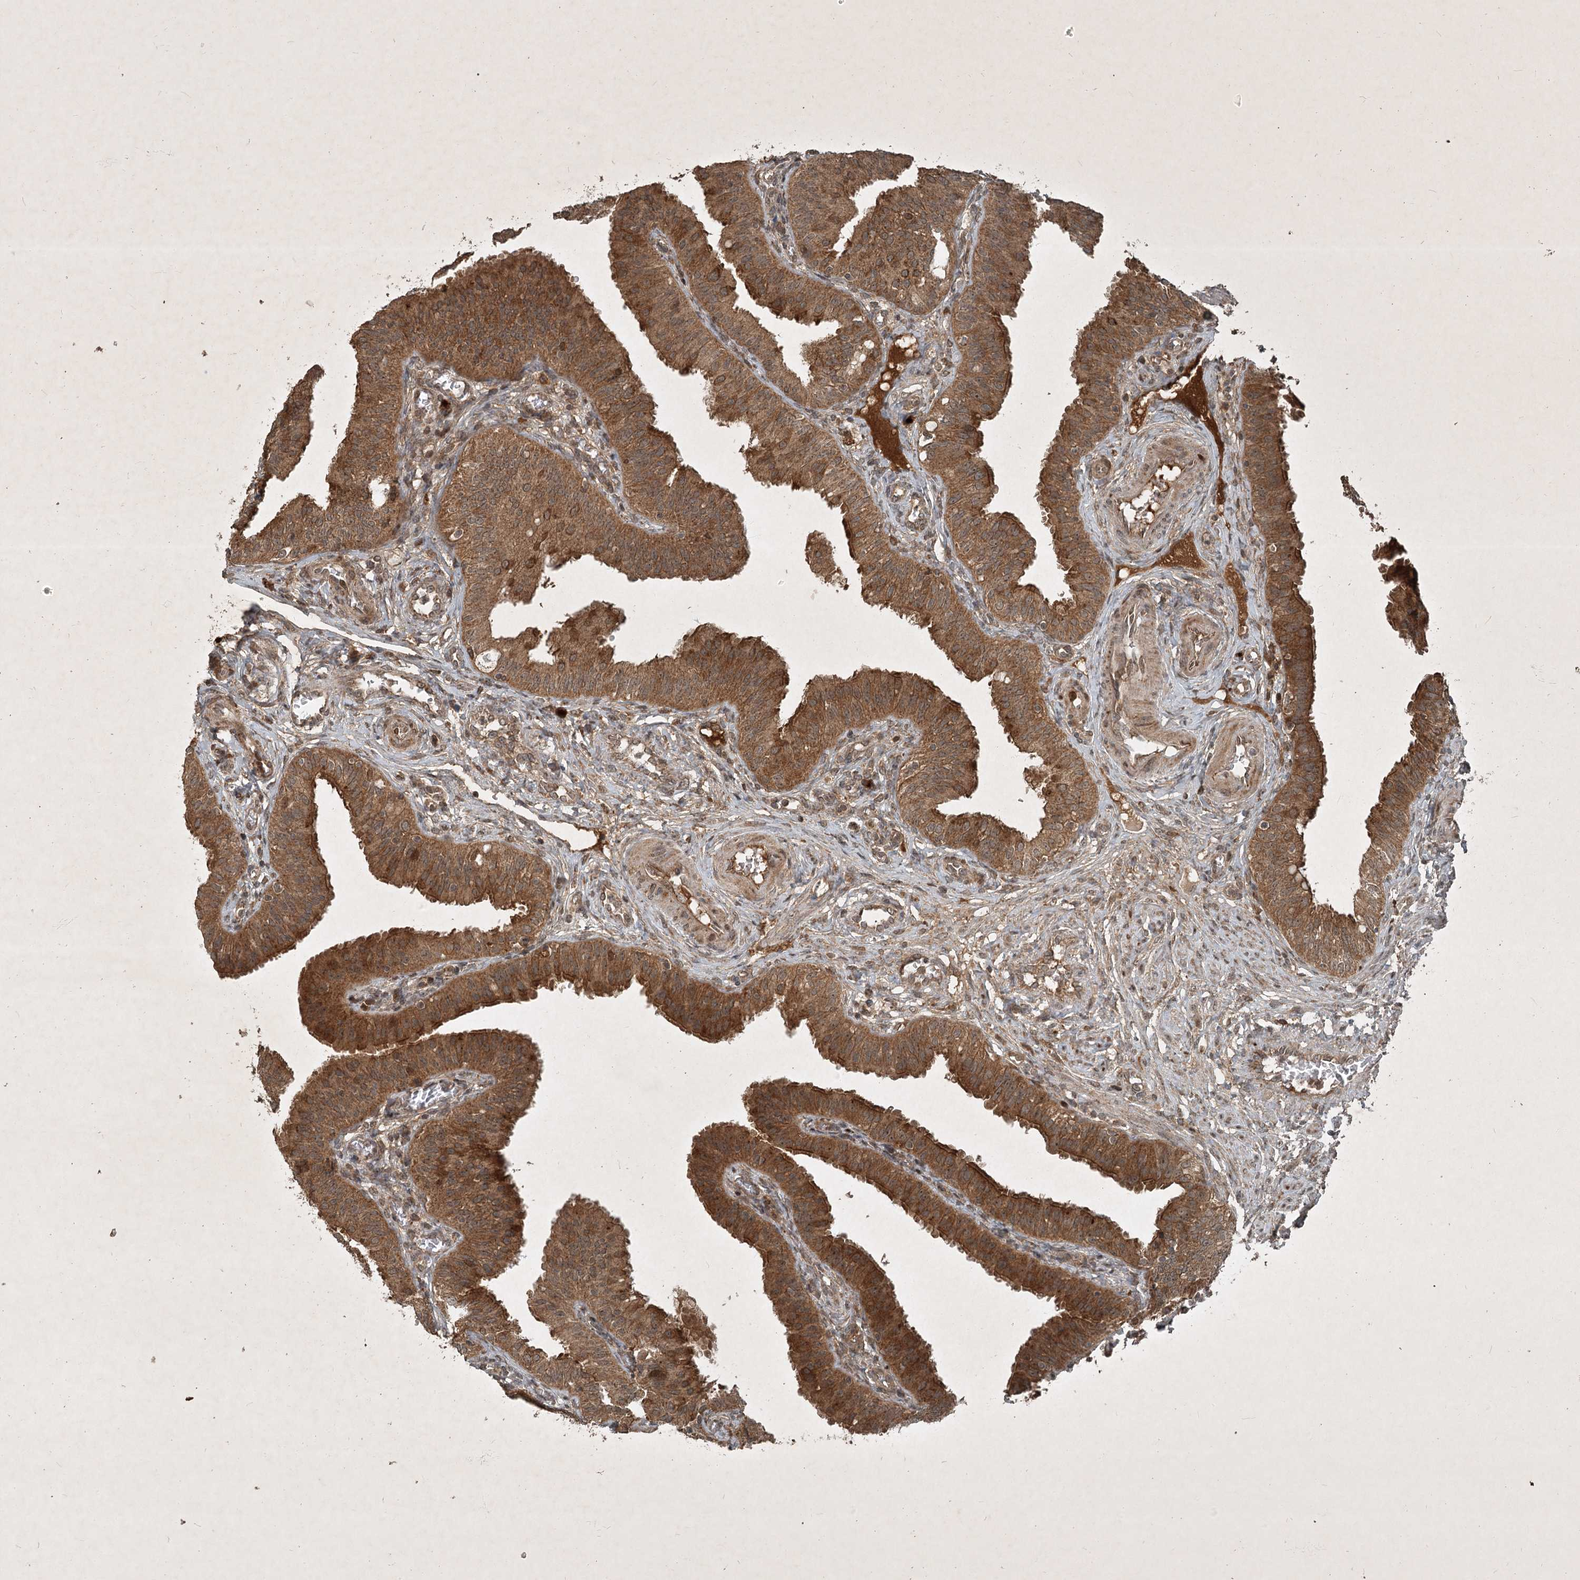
{"staining": {"intensity": "strong", "quantity": ">75%", "location": "cytoplasmic/membranous"}, "tissue": "fallopian tube", "cell_type": "Glandular cells", "image_type": "normal", "snomed": [{"axis": "morphology", "description": "Normal tissue, NOS"}, {"axis": "topography", "description": "Fallopian tube"}, {"axis": "topography", "description": "Ovary"}], "caption": "Immunohistochemical staining of normal human fallopian tube displays strong cytoplasmic/membranous protein expression in about >75% of glandular cells.", "gene": "UNC93A", "patient": {"sex": "female", "age": 42}}